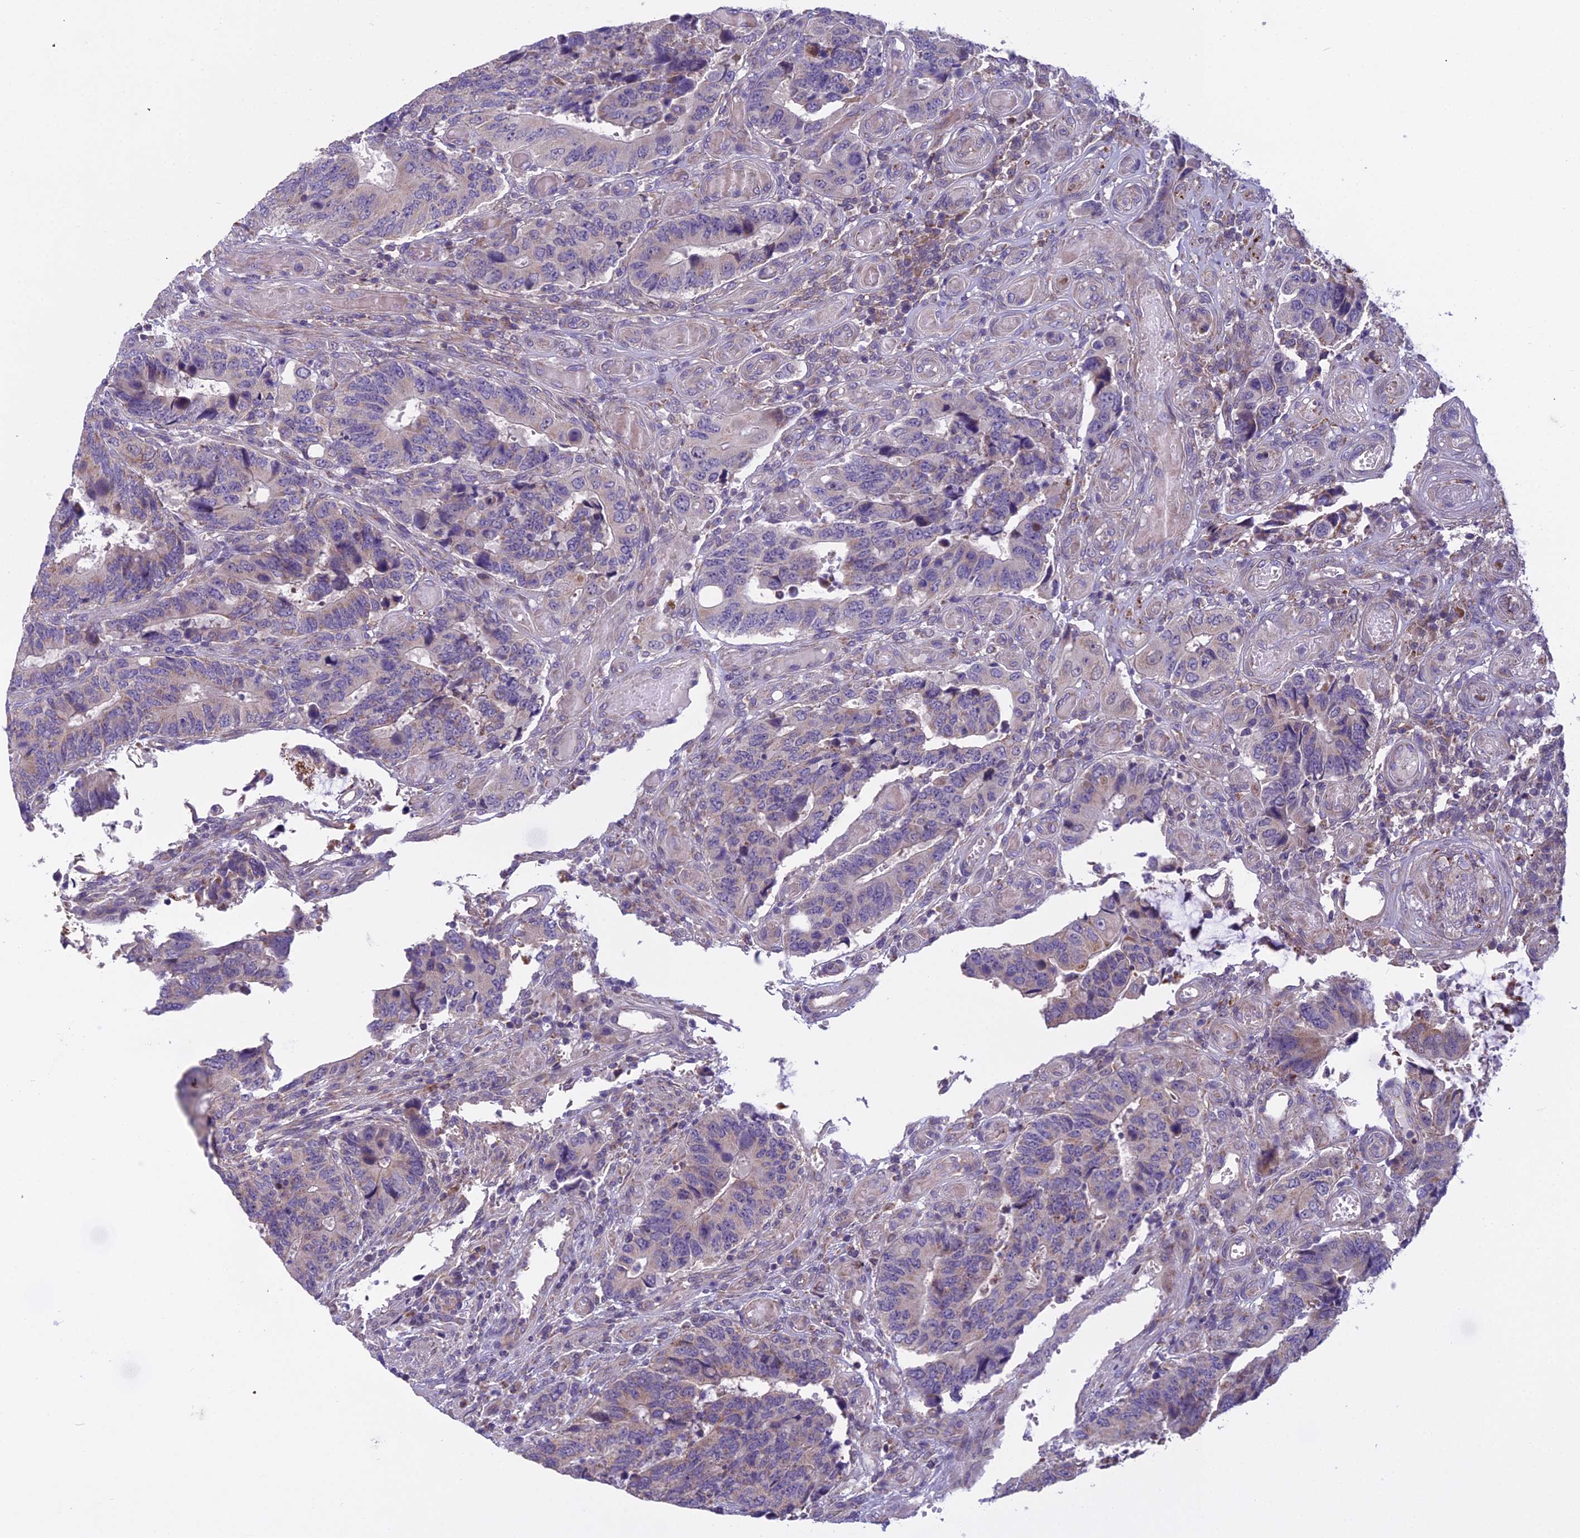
{"staining": {"intensity": "negative", "quantity": "none", "location": "none"}, "tissue": "colorectal cancer", "cell_type": "Tumor cells", "image_type": "cancer", "snomed": [{"axis": "morphology", "description": "Adenocarcinoma, NOS"}, {"axis": "topography", "description": "Colon"}], "caption": "Adenocarcinoma (colorectal) was stained to show a protein in brown. There is no significant staining in tumor cells.", "gene": "DUS2", "patient": {"sex": "male", "age": 87}}